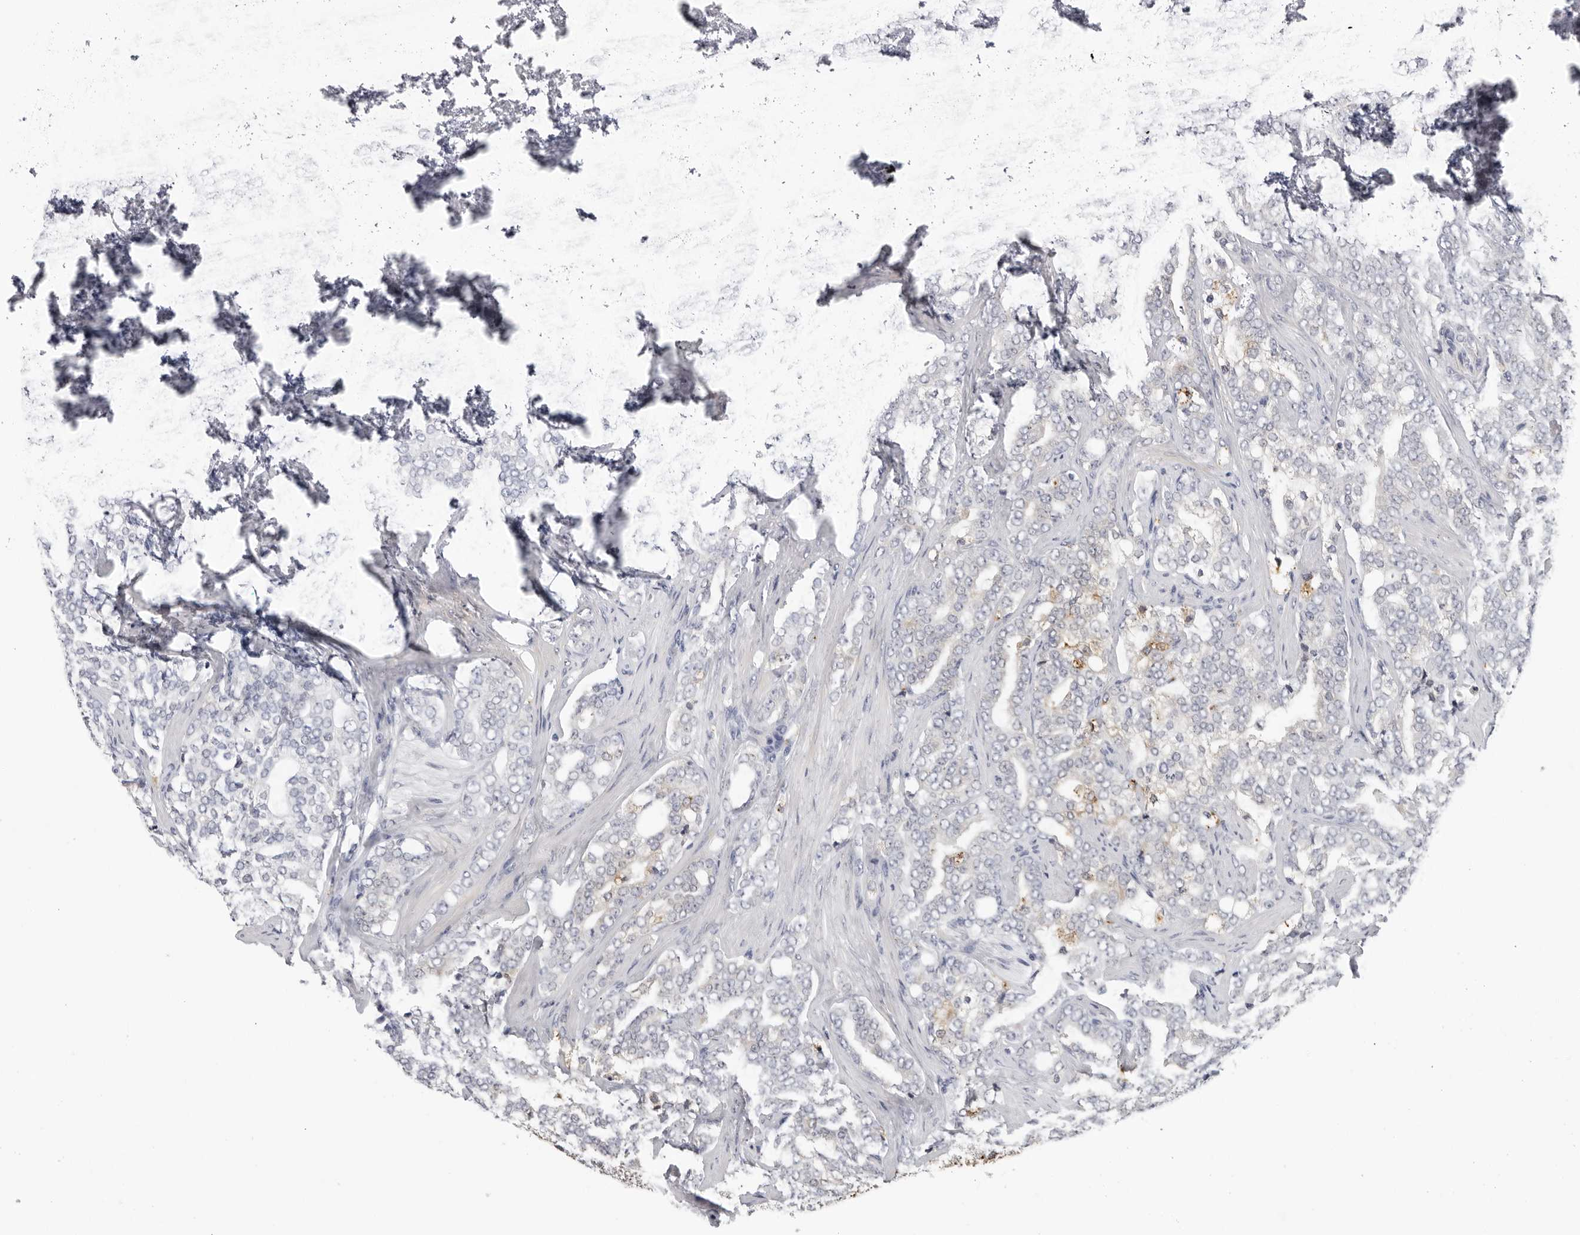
{"staining": {"intensity": "negative", "quantity": "none", "location": "none"}, "tissue": "prostate cancer", "cell_type": "Tumor cells", "image_type": "cancer", "snomed": [{"axis": "morphology", "description": "Adenocarcinoma, High grade"}, {"axis": "topography", "description": "Prostate"}], "caption": "Protein analysis of adenocarcinoma (high-grade) (prostate) shows no significant expression in tumor cells.", "gene": "ZNF502", "patient": {"sex": "male", "age": 64}}